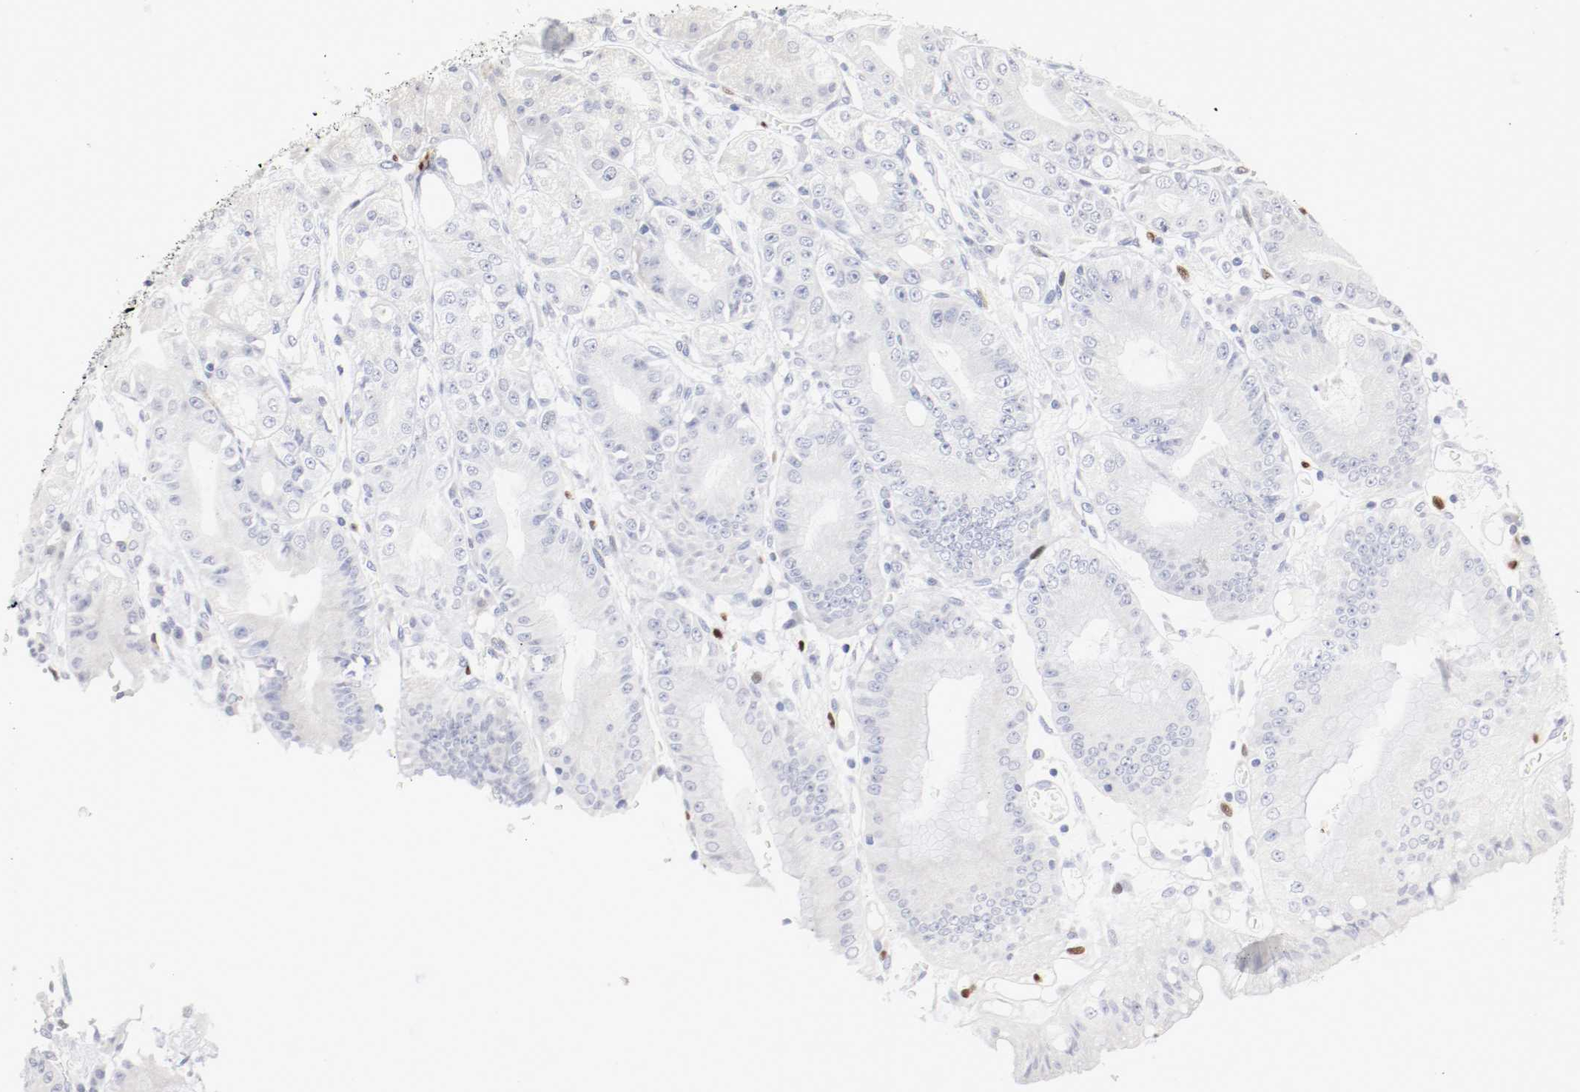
{"staining": {"intensity": "weak", "quantity": "<25%", "location": "cytoplasmic/membranous"}, "tissue": "stomach", "cell_type": "Glandular cells", "image_type": "normal", "snomed": [{"axis": "morphology", "description": "Normal tissue, NOS"}, {"axis": "topography", "description": "Stomach, lower"}], "caption": "Protein analysis of normal stomach demonstrates no significant positivity in glandular cells.", "gene": "ITGAX", "patient": {"sex": "male", "age": 71}}